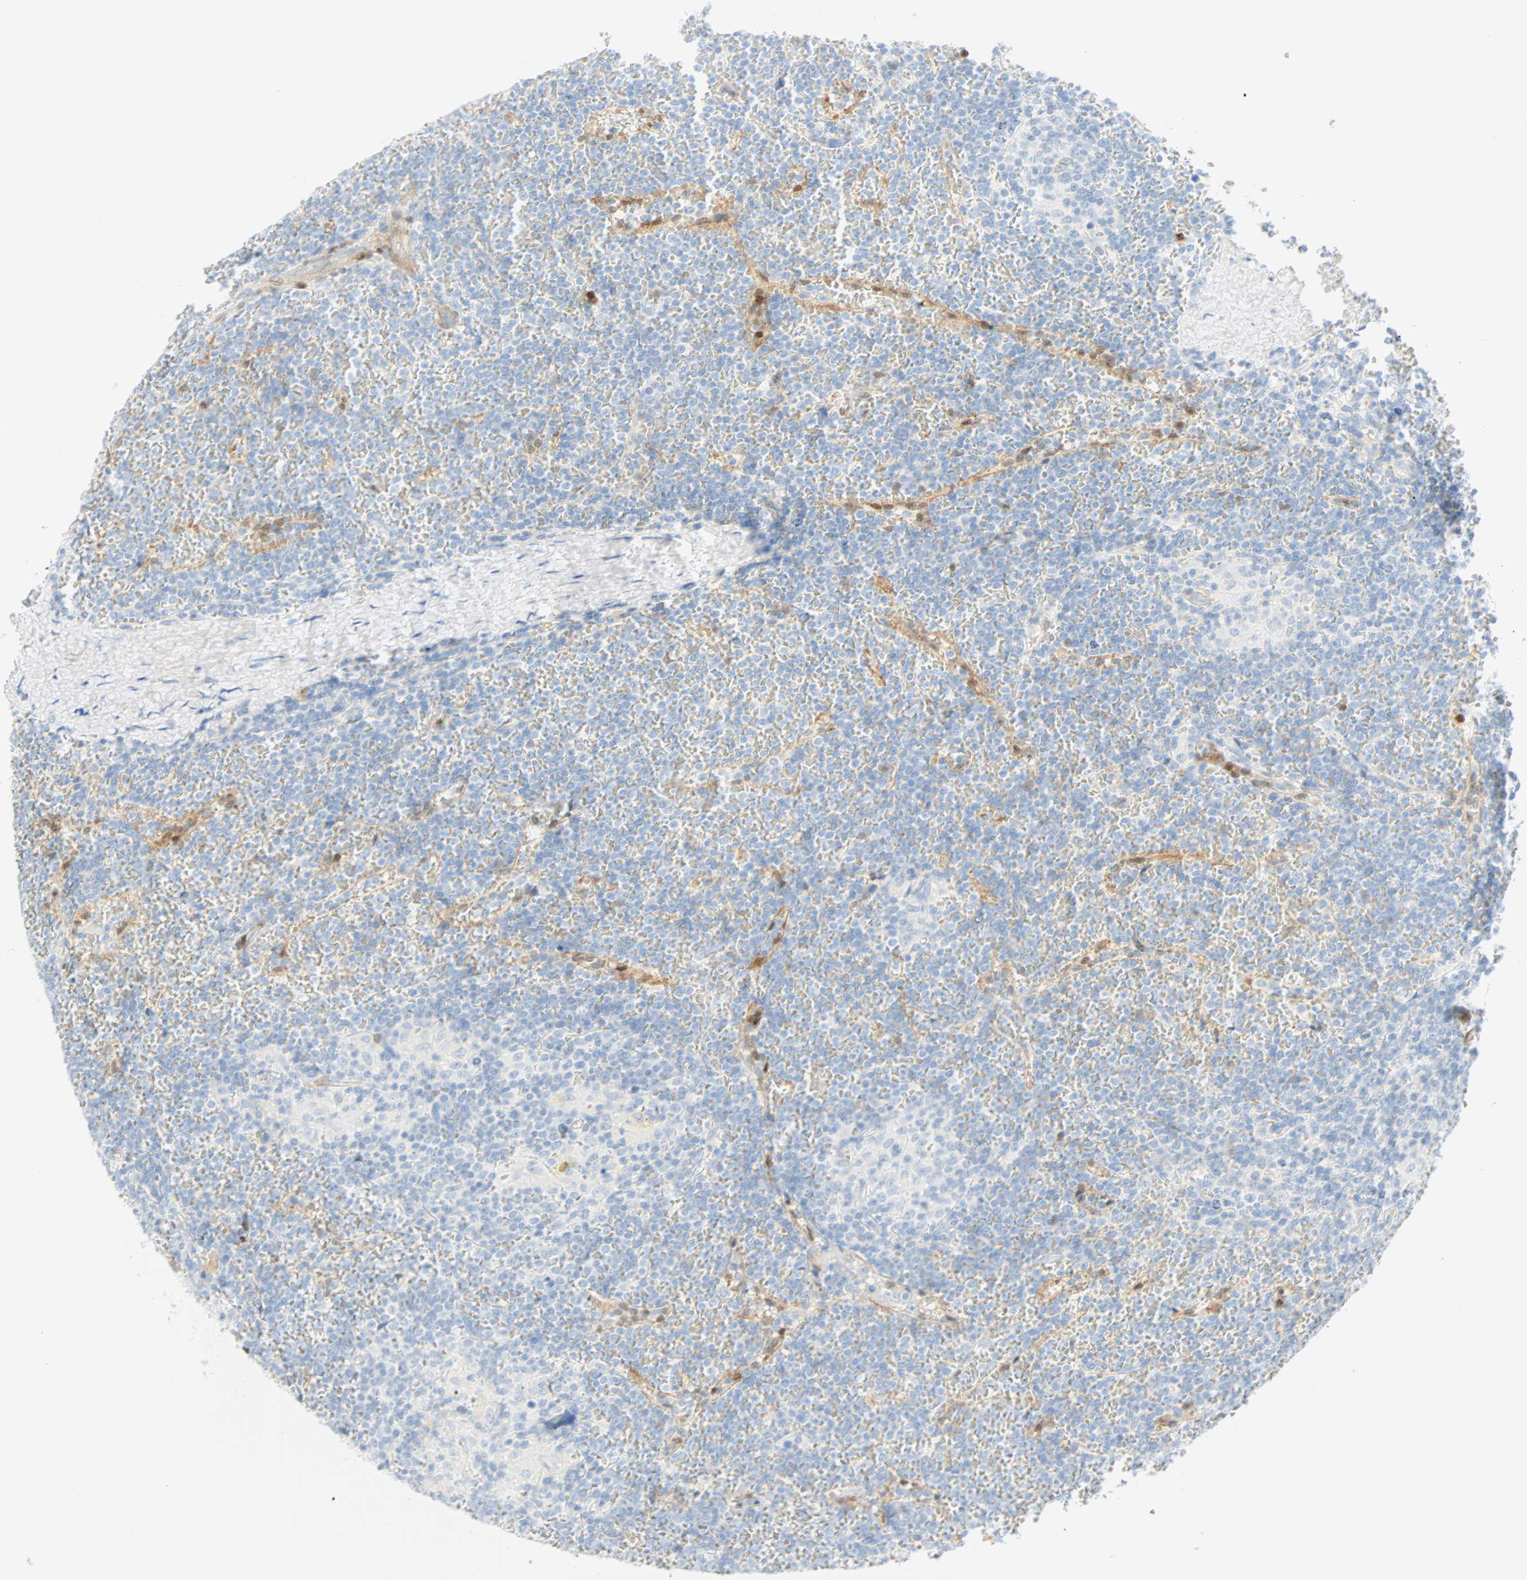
{"staining": {"intensity": "negative", "quantity": "none", "location": "none"}, "tissue": "lymphoma", "cell_type": "Tumor cells", "image_type": "cancer", "snomed": [{"axis": "morphology", "description": "Malignant lymphoma, non-Hodgkin's type, Low grade"}, {"axis": "topography", "description": "Spleen"}], "caption": "DAB (3,3'-diaminobenzidine) immunohistochemical staining of human malignant lymphoma, non-Hodgkin's type (low-grade) reveals no significant positivity in tumor cells. The staining was performed using DAB (3,3'-diaminobenzidine) to visualize the protein expression in brown, while the nuclei were stained in blue with hematoxylin (Magnification: 20x).", "gene": "SELENBP1", "patient": {"sex": "female", "age": 19}}